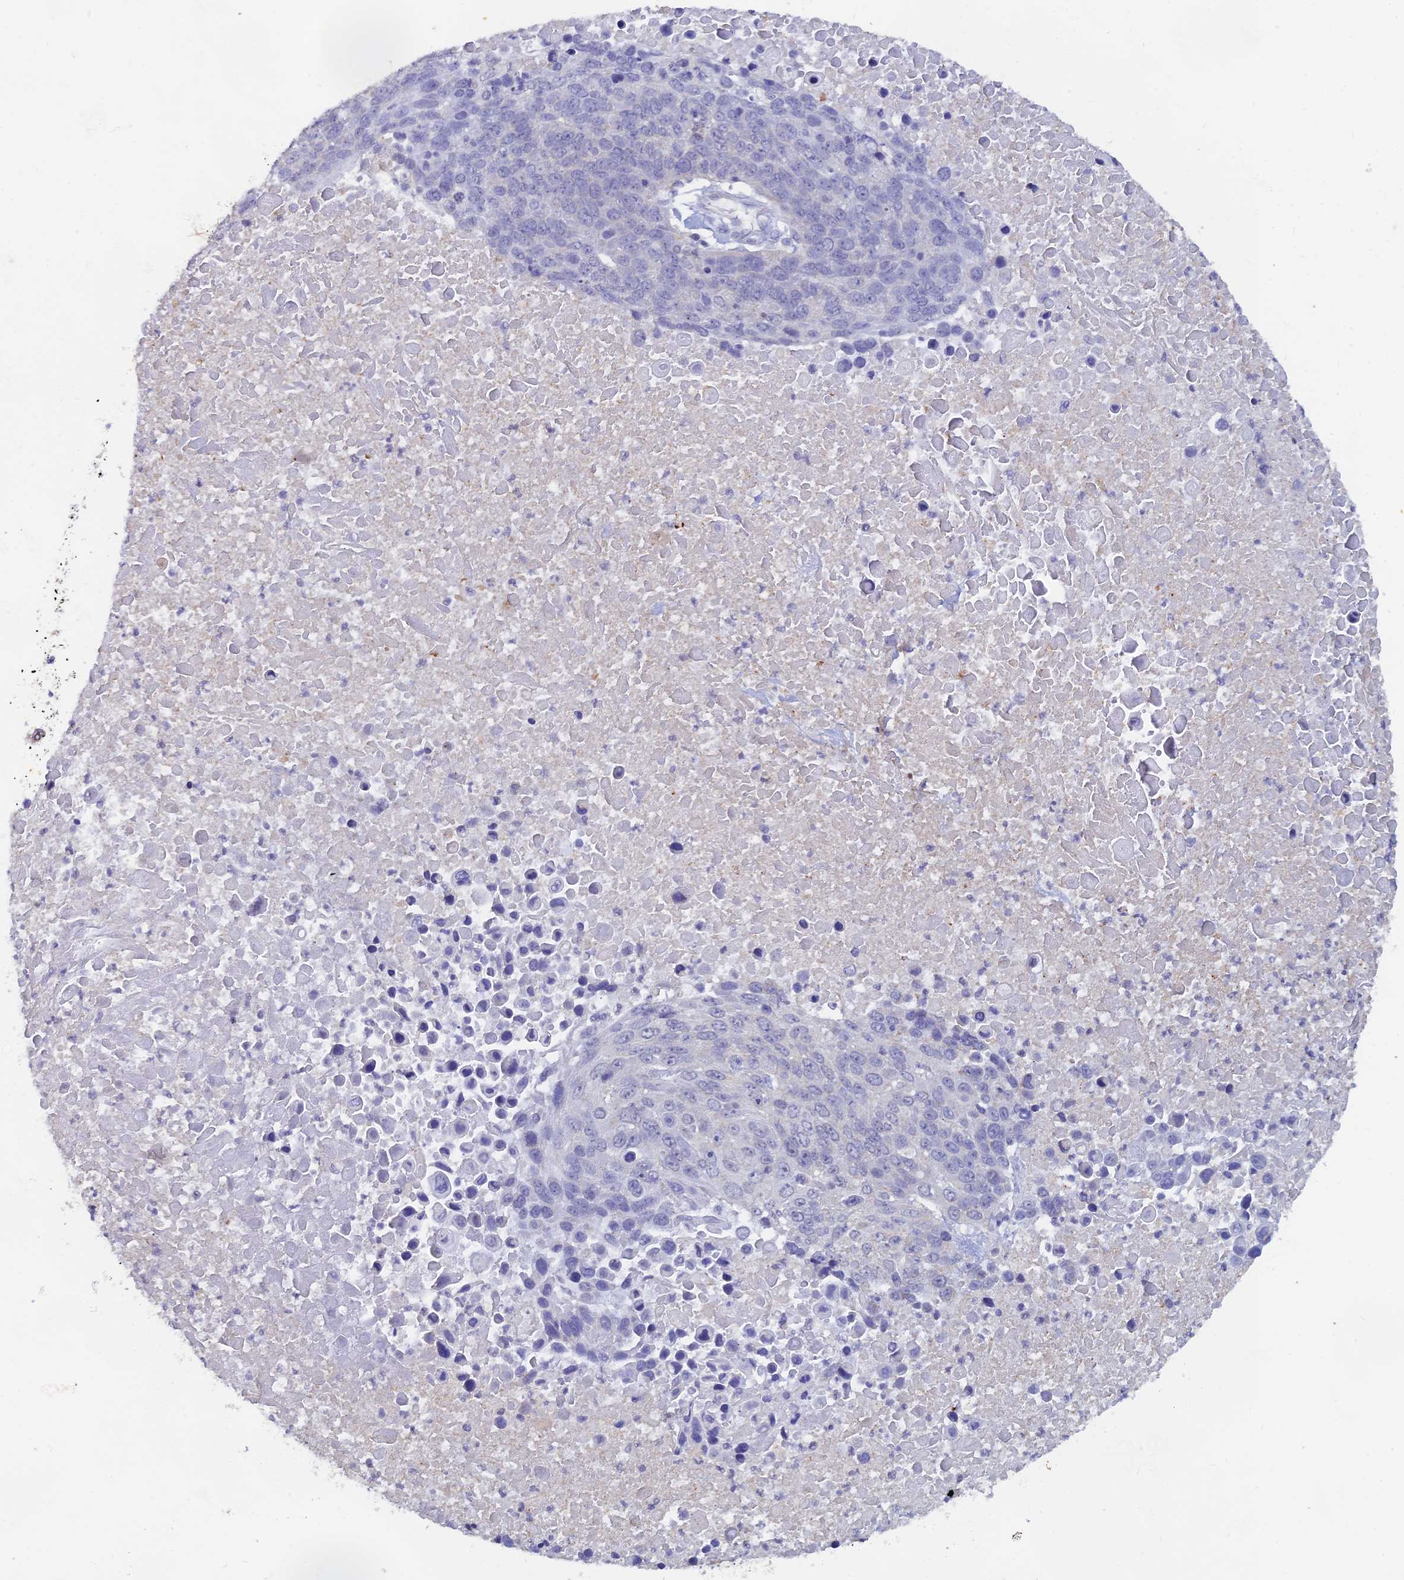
{"staining": {"intensity": "negative", "quantity": "none", "location": "none"}, "tissue": "lung cancer", "cell_type": "Tumor cells", "image_type": "cancer", "snomed": [{"axis": "morphology", "description": "Normal tissue, NOS"}, {"axis": "morphology", "description": "Squamous cell carcinoma, NOS"}, {"axis": "topography", "description": "Lymph node"}, {"axis": "topography", "description": "Lung"}], "caption": "This is an IHC image of human squamous cell carcinoma (lung). There is no staining in tumor cells.", "gene": "LRIF1", "patient": {"sex": "male", "age": 66}}